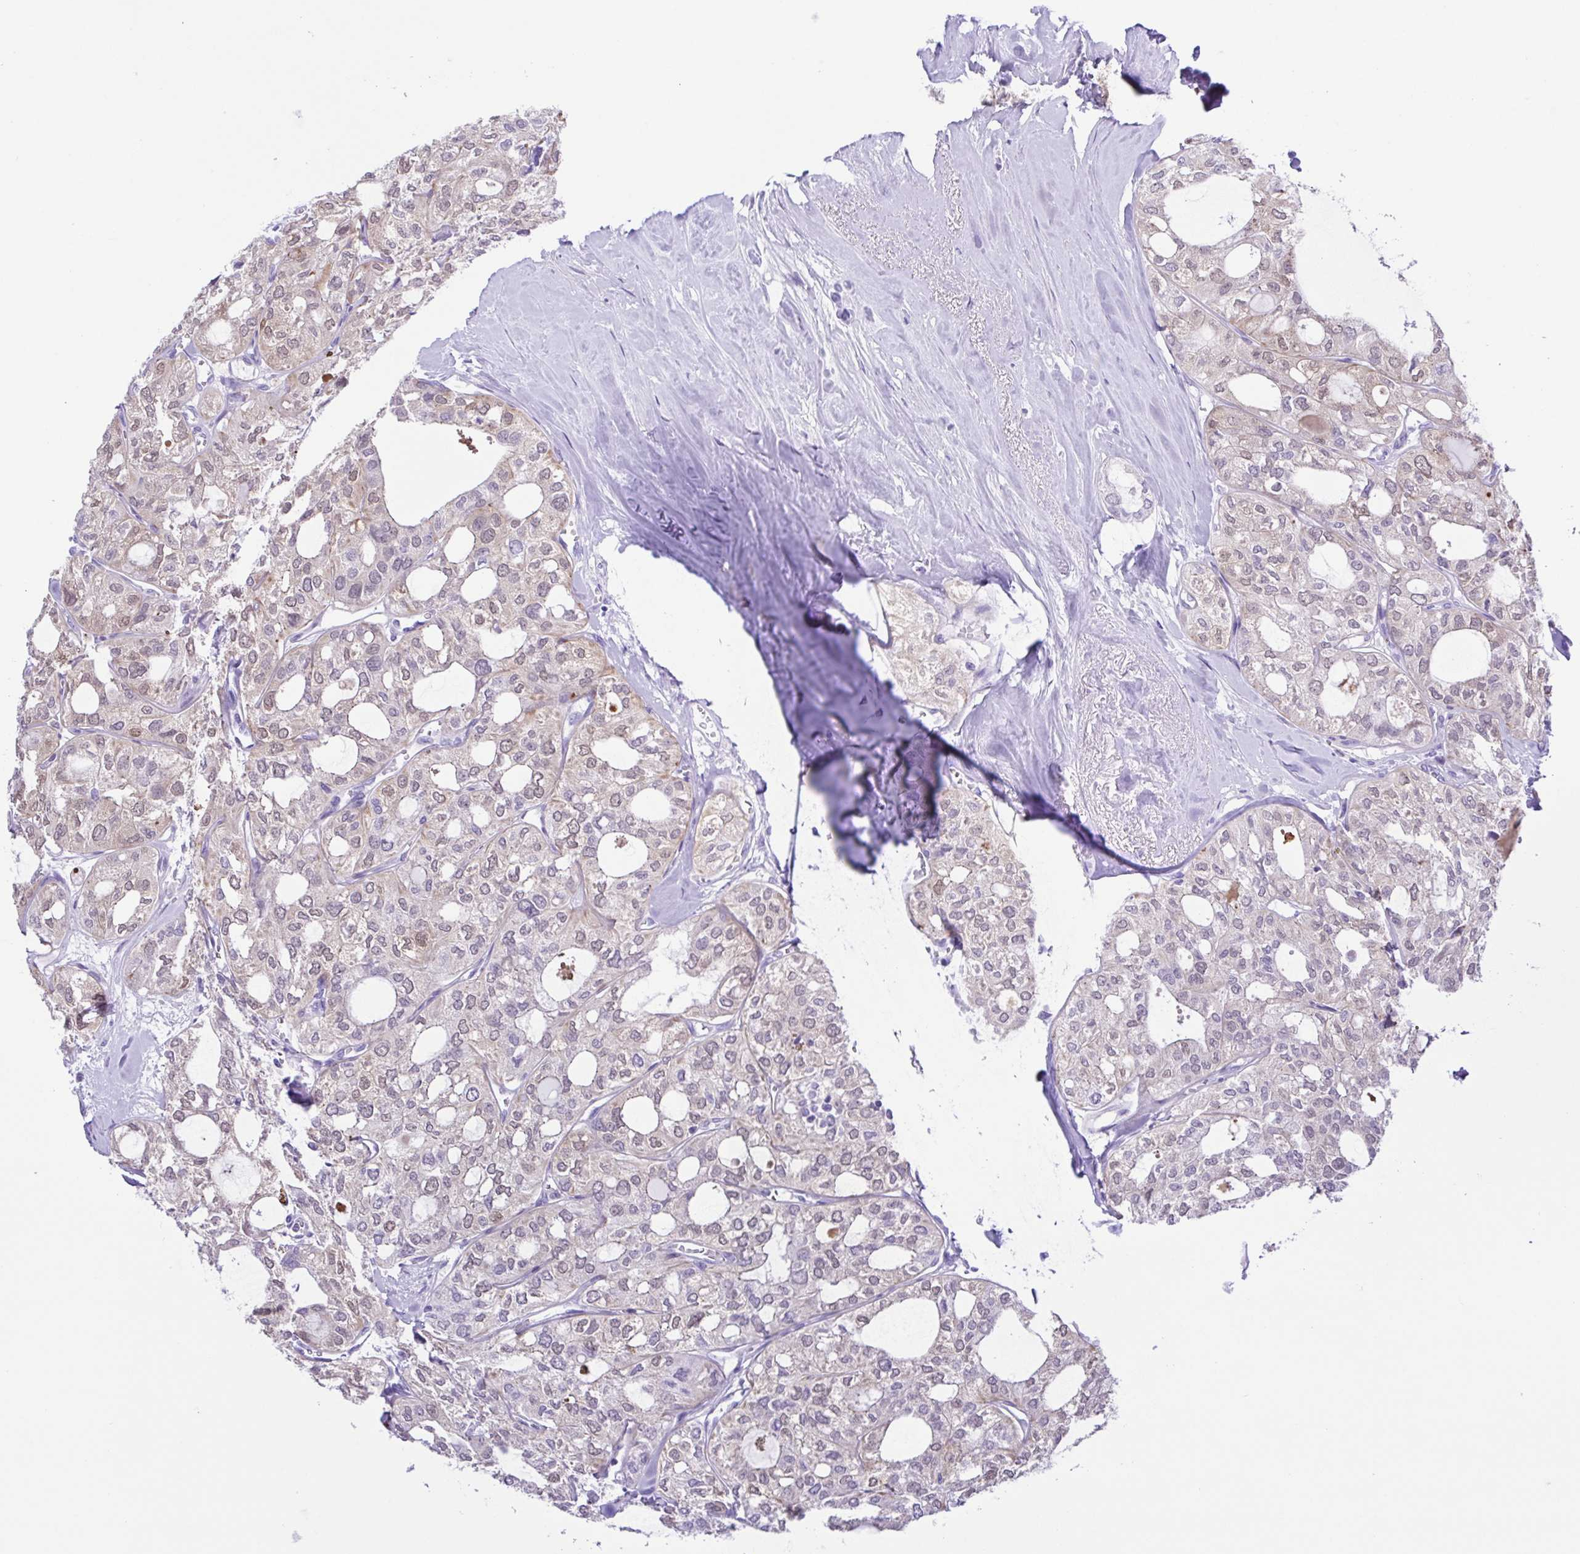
{"staining": {"intensity": "weak", "quantity": "<25%", "location": "cytoplasmic/membranous"}, "tissue": "thyroid cancer", "cell_type": "Tumor cells", "image_type": "cancer", "snomed": [{"axis": "morphology", "description": "Follicular adenoma carcinoma, NOS"}, {"axis": "topography", "description": "Thyroid gland"}], "caption": "High magnification brightfield microscopy of thyroid cancer (follicular adenoma carcinoma) stained with DAB (brown) and counterstained with hematoxylin (blue): tumor cells show no significant positivity.", "gene": "GPR17", "patient": {"sex": "male", "age": 75}}